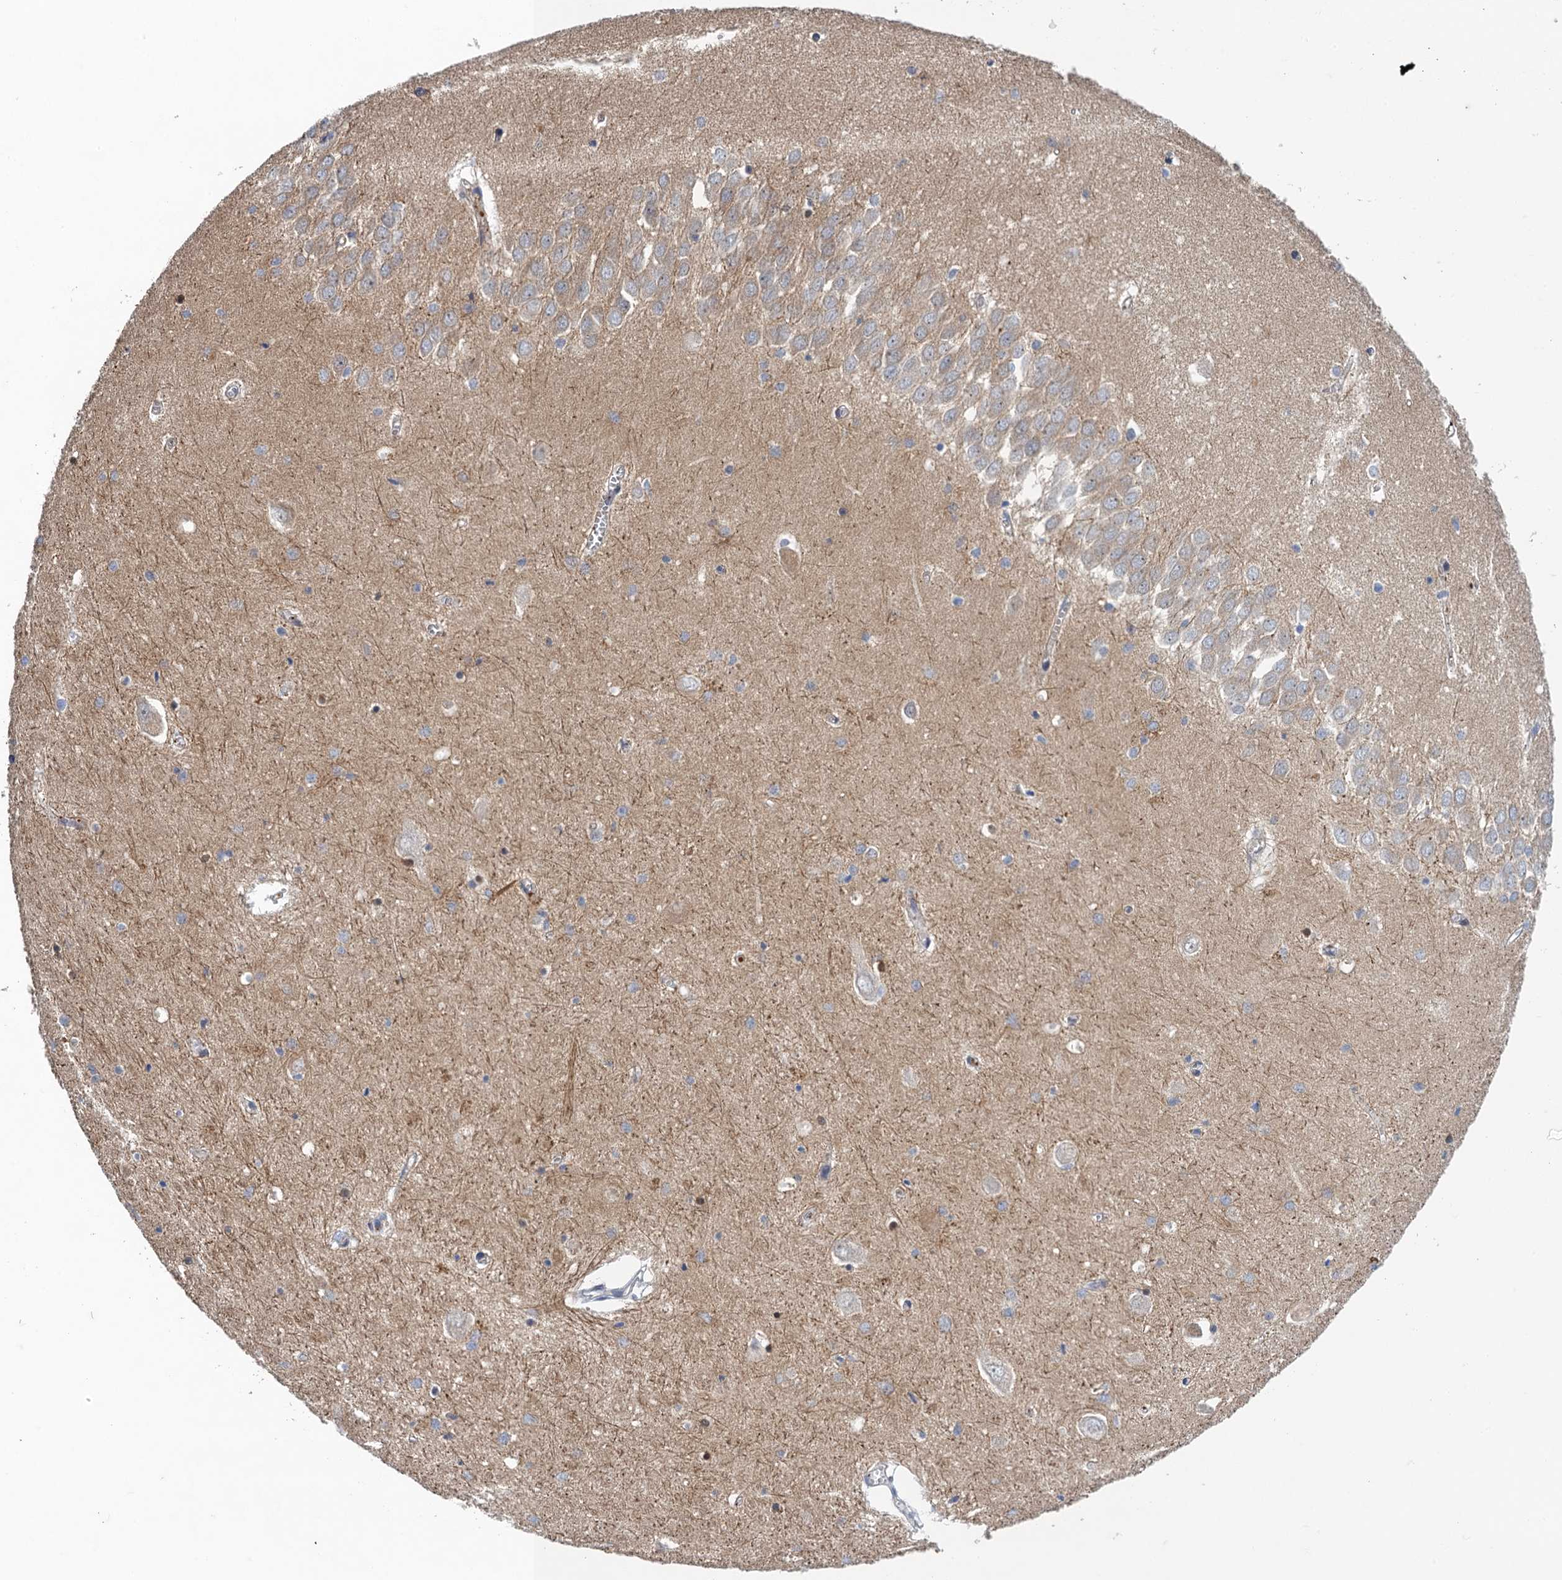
{"staining": {"intensity": "negative", "quantity": "none", "location": "none"}, "tissue": "hippocampus", "cell_type": "Glial cells", "image_type": "normal", "snomed": [{"axis": "morphology", "description": "Normal tissue, NOS"}, {"axis": "topography", "description": "Hippocampus"}], "caption": "This is a photomicrograph of immunohistochemistry staining of benign hippocampus, which shows no positivity in glial cells.", "gene": "MDM1", "patient": {"sex": "male", "age": 70}}